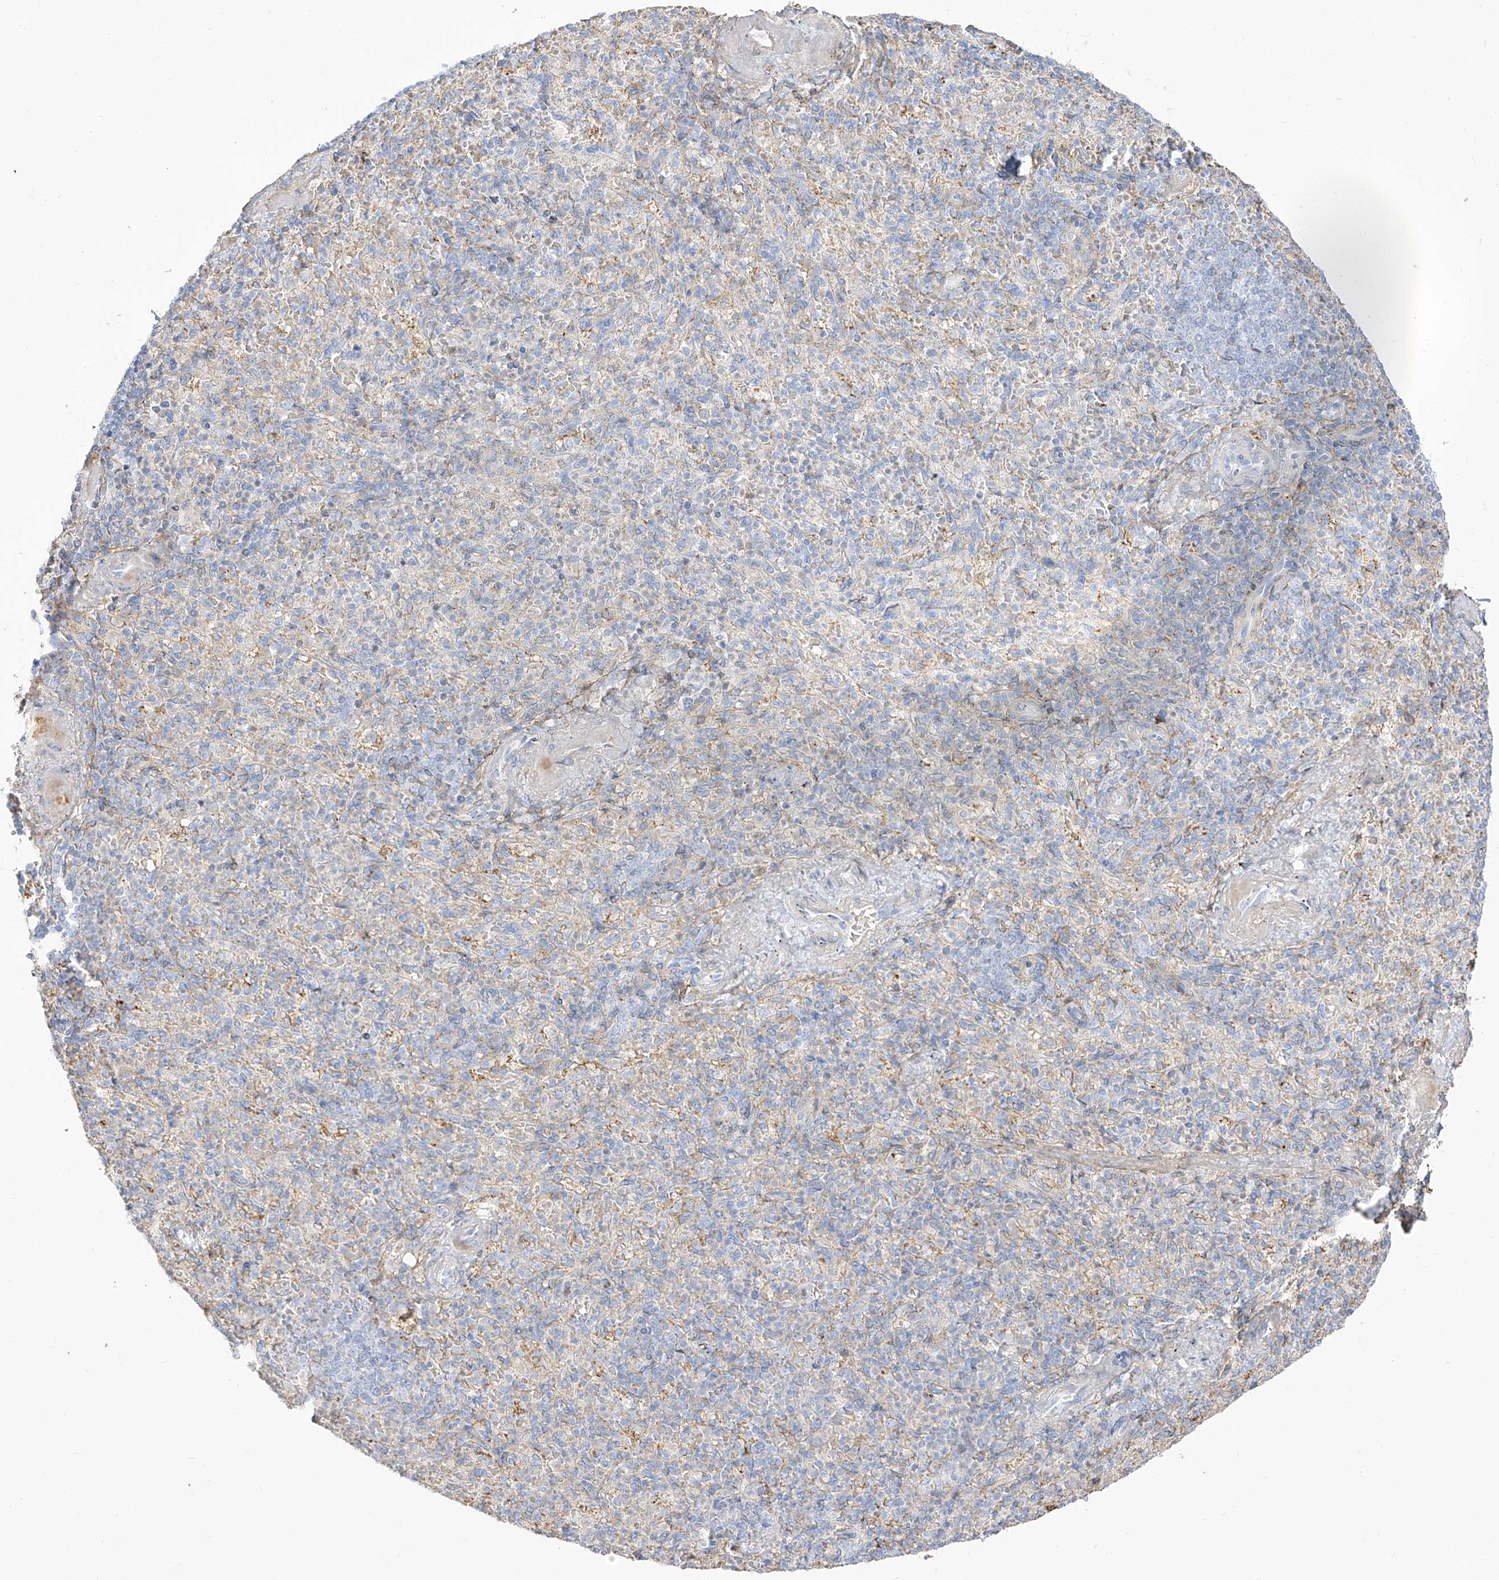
{"staining": {"intensity": "negative", "quantity": "none", "location": "none"}, "tissue": "spleen", "cell_type": "Cells in red pulp", "image_type": "normal", "snomed": [{"axis": "morphology", "description": "Normal tissue, NOS"}, {"axis": "topography", "description": "Spleen"}], "caption": "IHC histopathology image of unremarkable human spleen stained for a protein (brown), which reveals no expression in cells in red pulp. (DAB immunohistochemistry (IHC), high magnification).", "gene": "ZGRF1", "patient": {"sex": "female", "age": 74}}